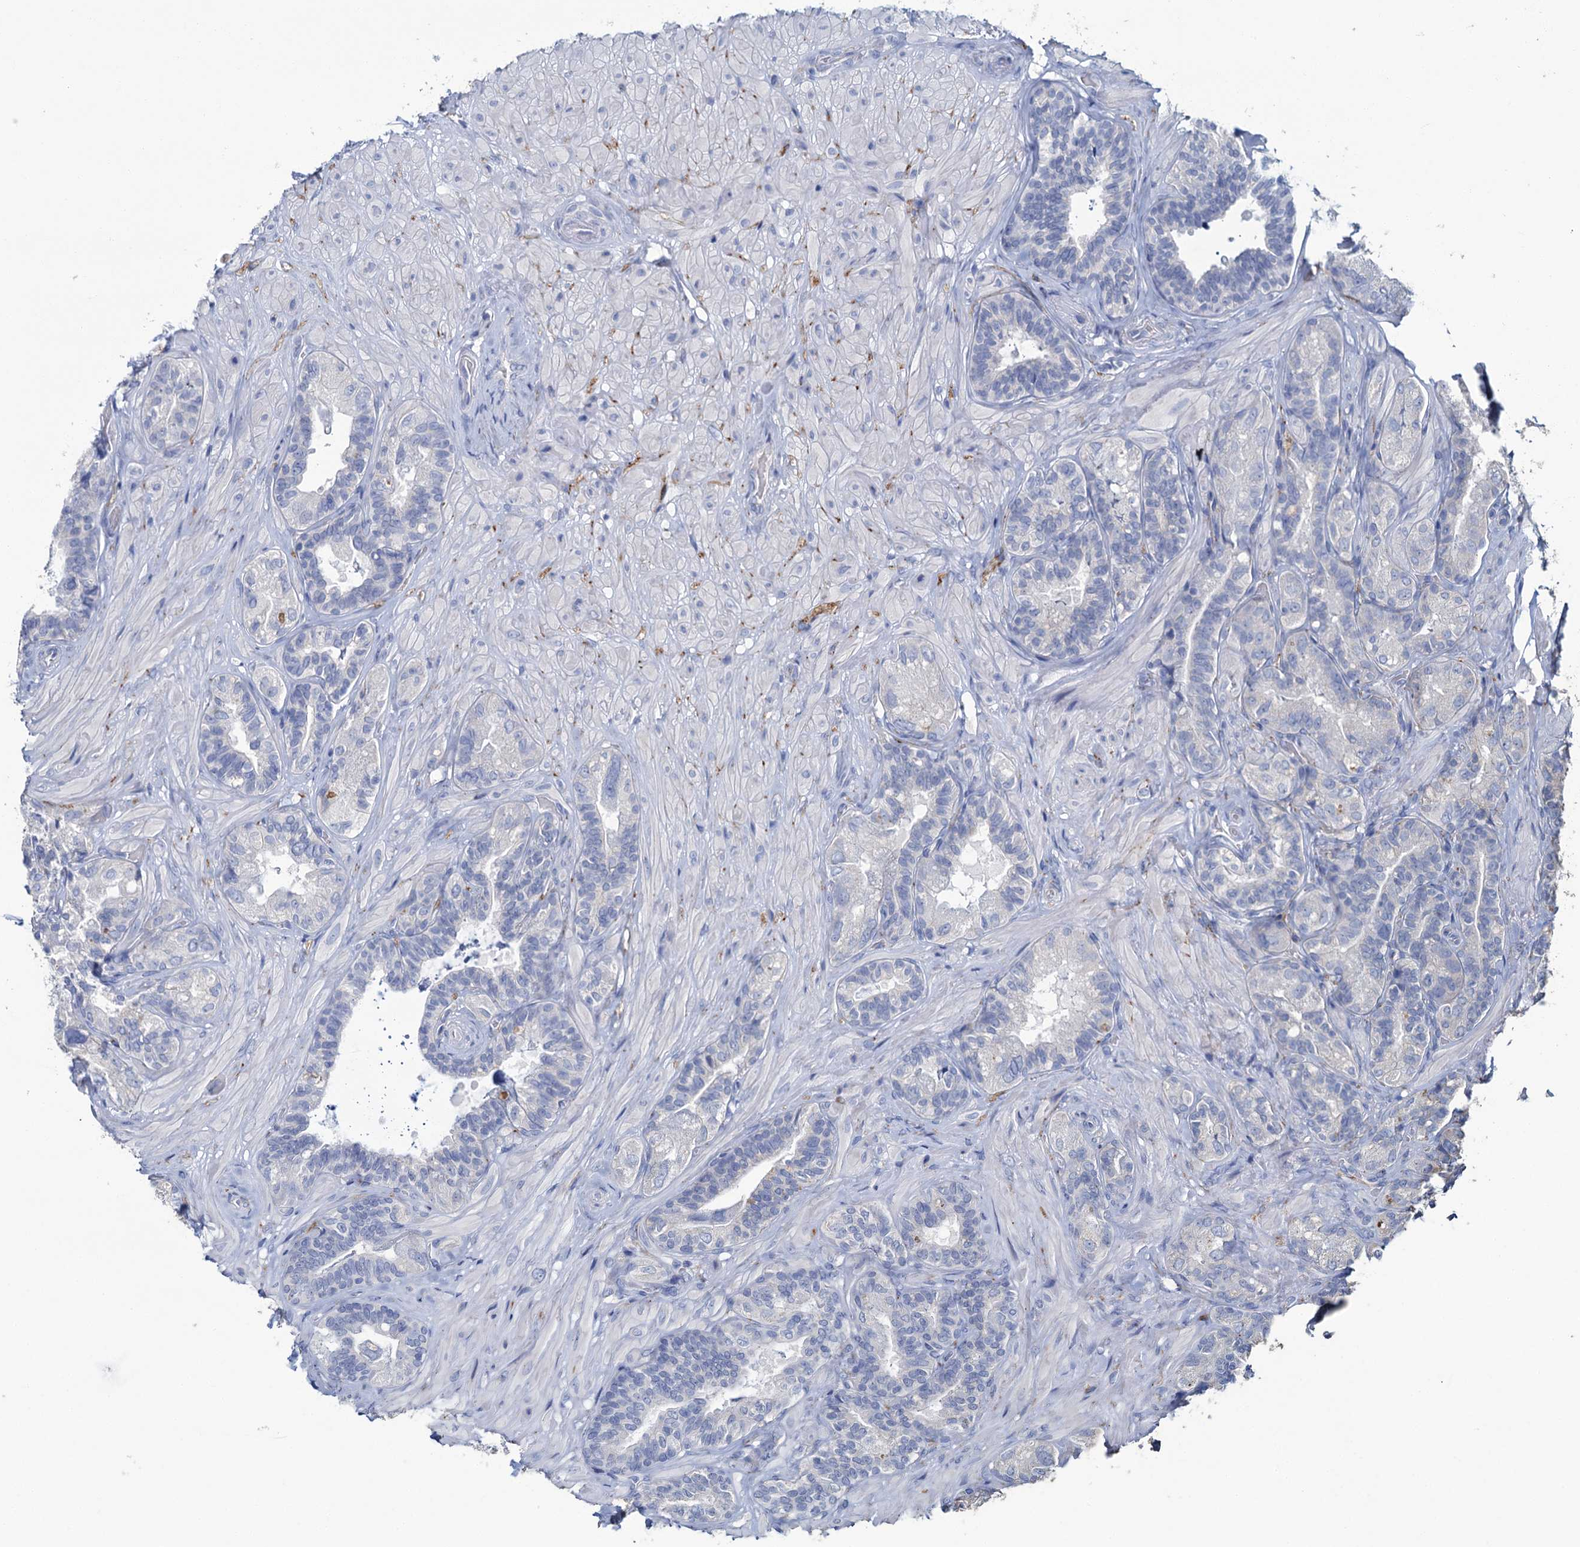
{"staining": {"intensity": "negative", "quantity": "none", "location": "none"}, "tissue": "seminal vesicle", "cell_type": "Glandular cells", "image_type": "normal", "snomed": [{"axis": "morphology", "description": "Normal tissue, NOS"}, {"axis": "topography", "description": "Prostate and seminal vesicle, NOS"}, {"axis": "topography", "description": "Prostate"}, {"axis": "topography", "description": "Seminal veicle"}], "caption": "This is an immunohistochemistry micrograph of benign seminal vesicle. There is no staining in glandular cells.", "gene": "SNCB", "patient": {"sex": "male", "age": 67}}